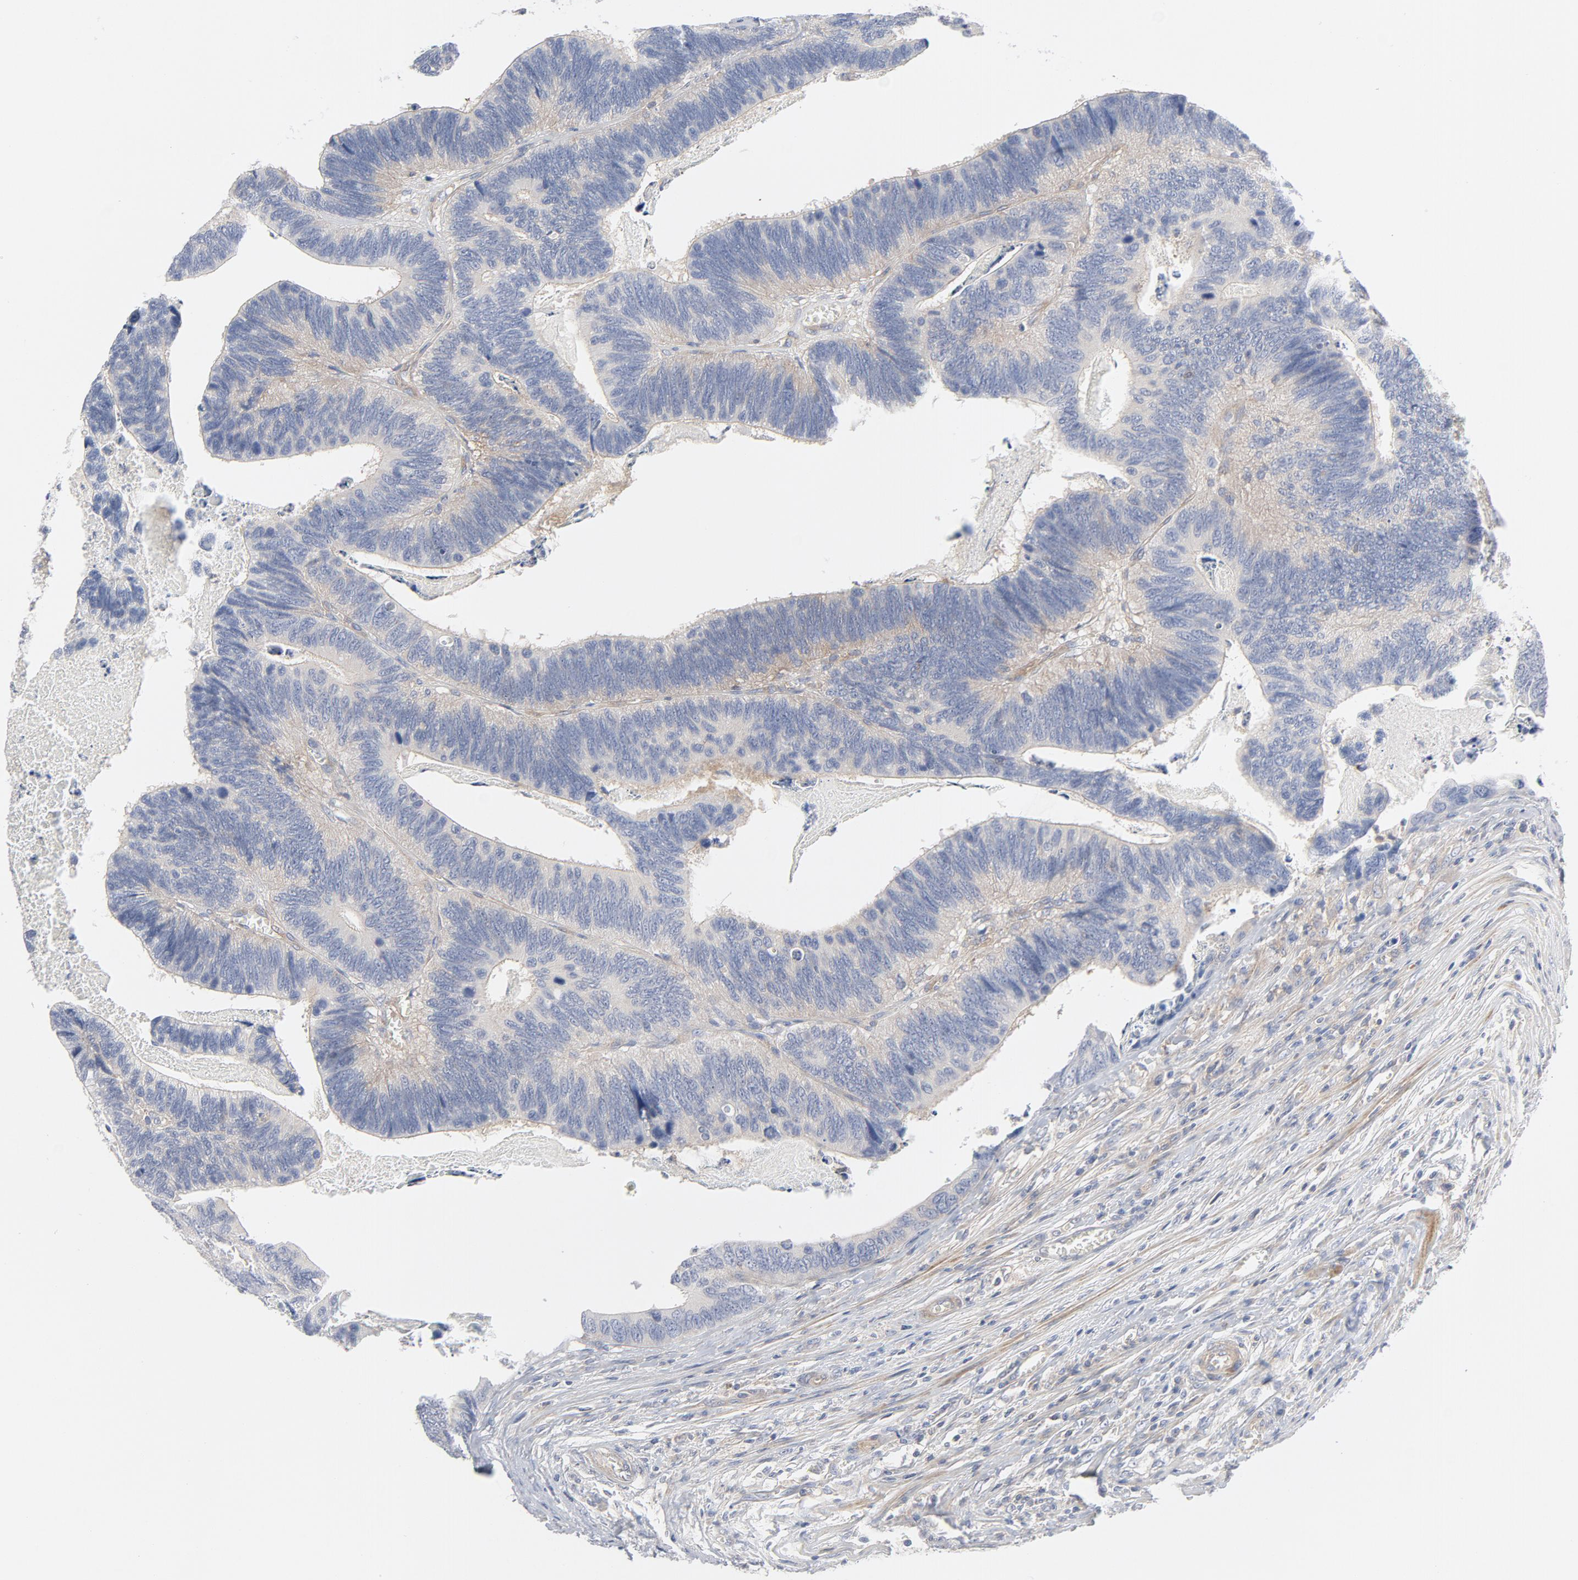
{"staining": {"intensity": "weak", "quantity": "25%-75%", "location": "cytoplasmic/membranous"}, "tissue": "colorectal cancer", "cell_type": "Tumor cells", "image_type": "cancer", "snomed": [{"axis": "morphology", "description": "Adenocarcinoma, NOS"}, {"axis": "topography", "description": "Colon"}], "caption": "Immunohistochemical staining of colorectal cancer reveals weak cytoplasmic/membranous protein positivity in about 25%-75% of tumor cells.", "gene": "ROCK1", "patient": {"sex": "male", "age": 72}}